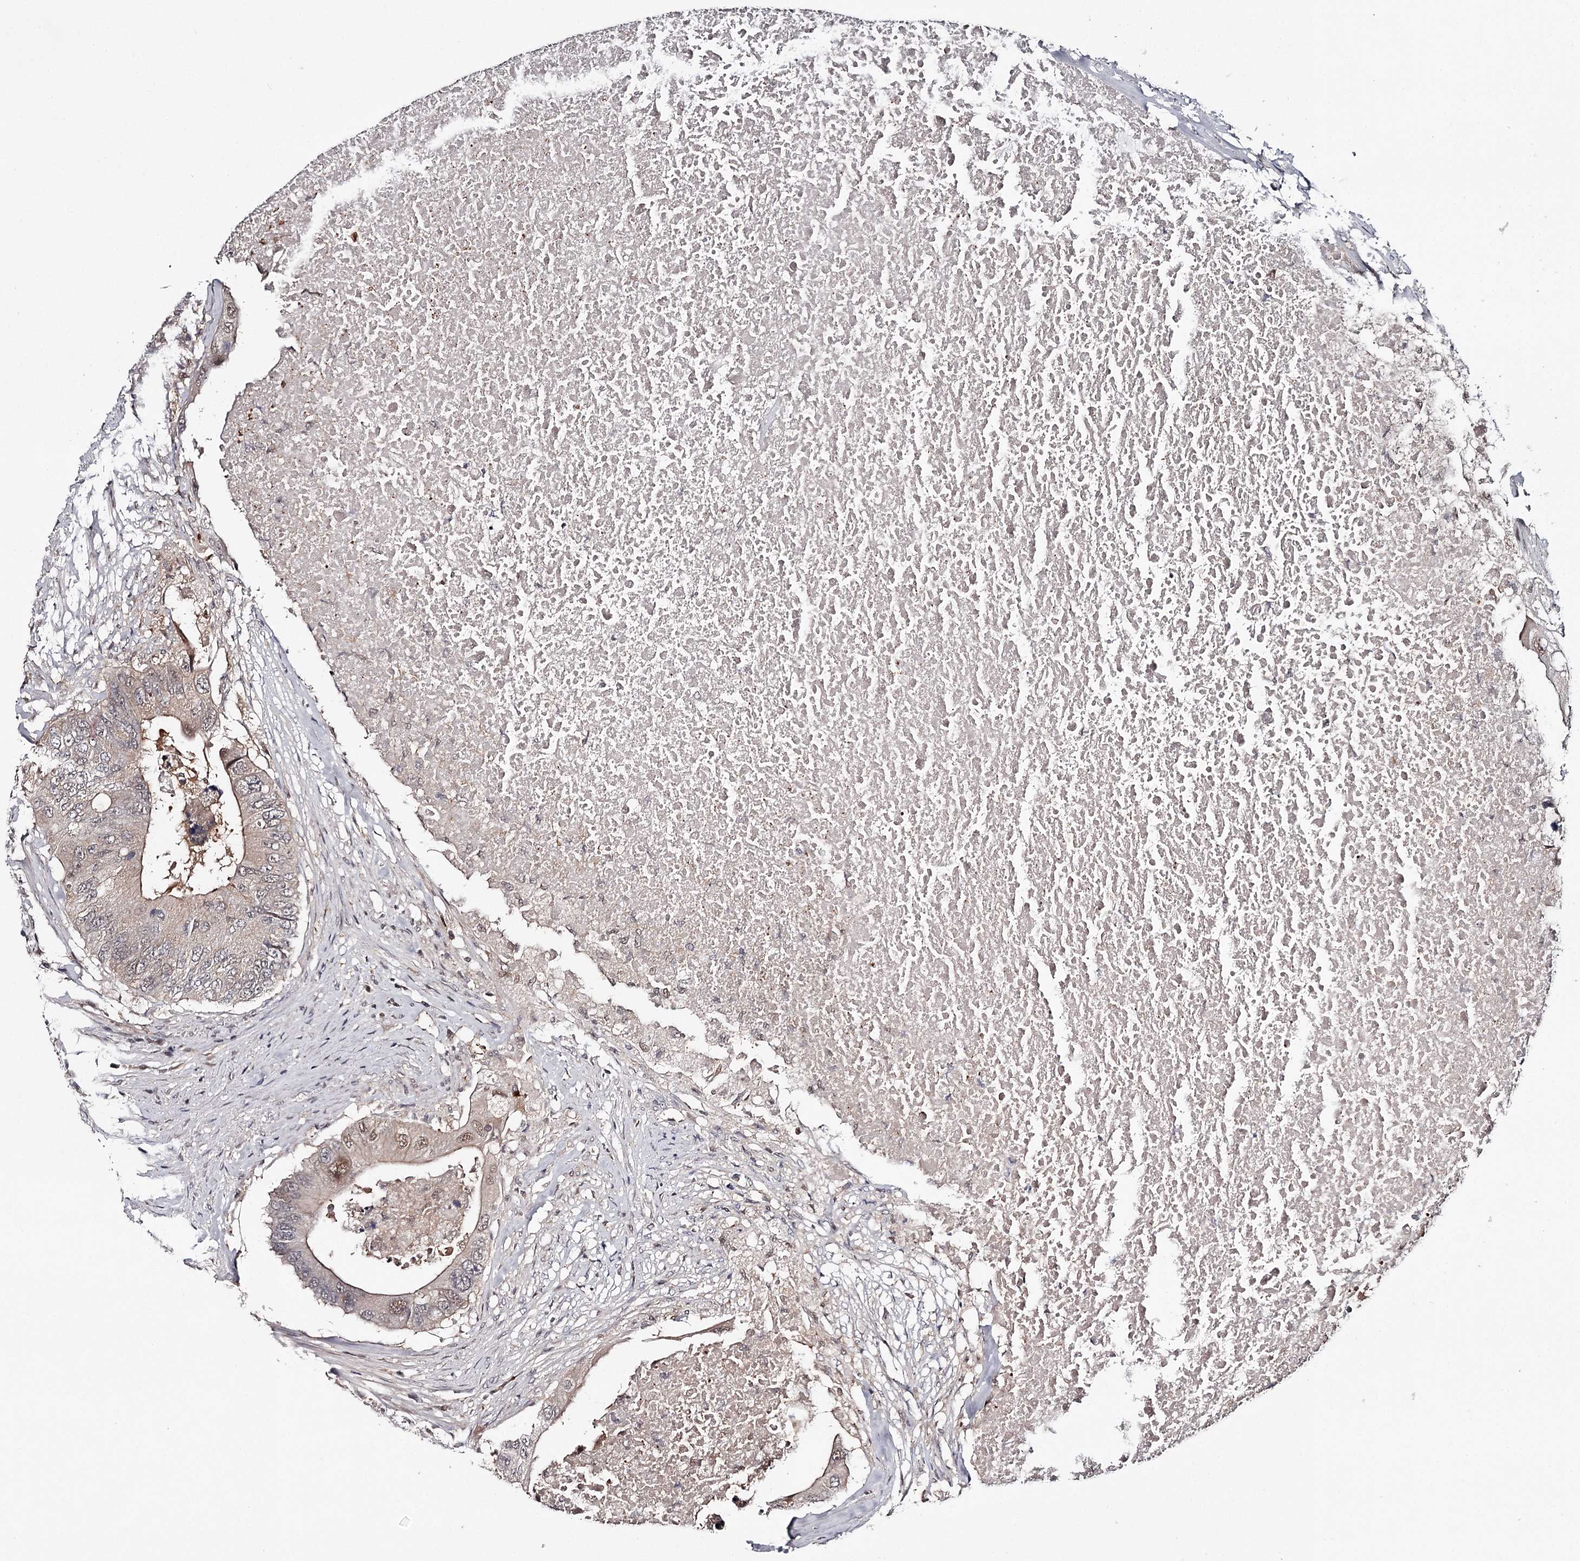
{"staining": {"intensity": "weak", "quantity": "<25%", "location": "cytoplasmic/membranous,nuclear"}, "tissue": "colorectal cancer", "cell_type": "Tumor cells", "image_type": "cancer", "snomed": [{"axis": "morphology", "description": "Adenocarcinoma, NOS"}, {"axis": "topography", "description": "Colon"}], "caption": "Tumor cells show no significant protein expression in colorectal adenocarcinoma. The staining is performed using DAB (3,3'-diaminobenzidine) brown chromogen with nuclei counter-stained in using hematoxylin.", "gene": "GTSF1", "patient": {"sex": "male", "age": 71}}